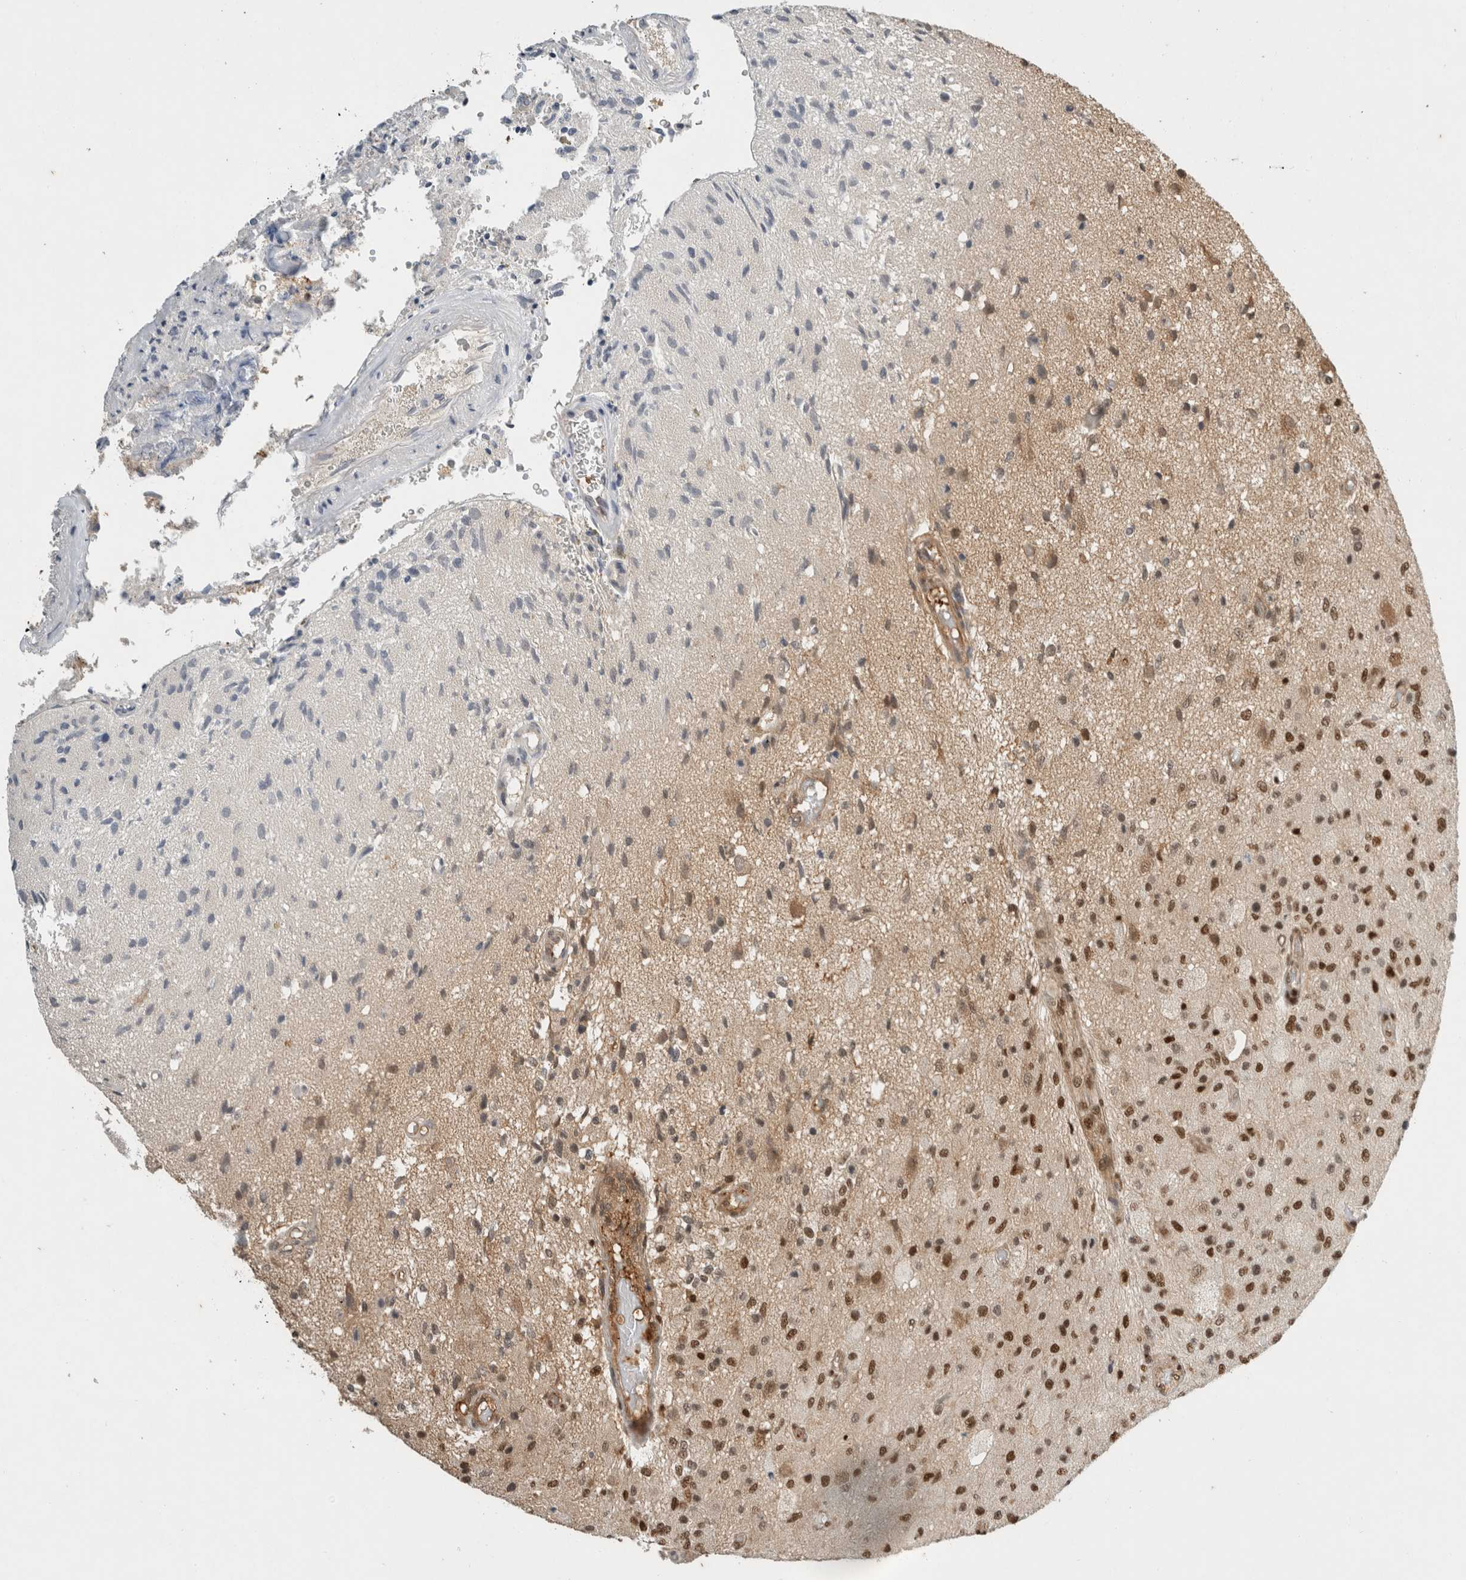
{"staining": {"intensity": "strong", "quantity": "25%-75%", "location": "nuclear"}, "tissue": "glioma", "cell_type": "Tumor cells", "image_type": "cancer", "snomed": [{"axis": "morphology", "description": "Normal tissue, NOS"}, {"axis": "morphology", "description": "Glioma, malignant, High grade"}, {"axis": "topography", "description": "Cerebral cortex"}], "caption": "Immunohistochemical staining of human malignant glioma (high-grade) demonstrates high levels of strong nuclear positivity in approximately 25%-75% of tumor cells.", "gene": "SNRNP40", "patient": {"sex": "male", "age": 77}}